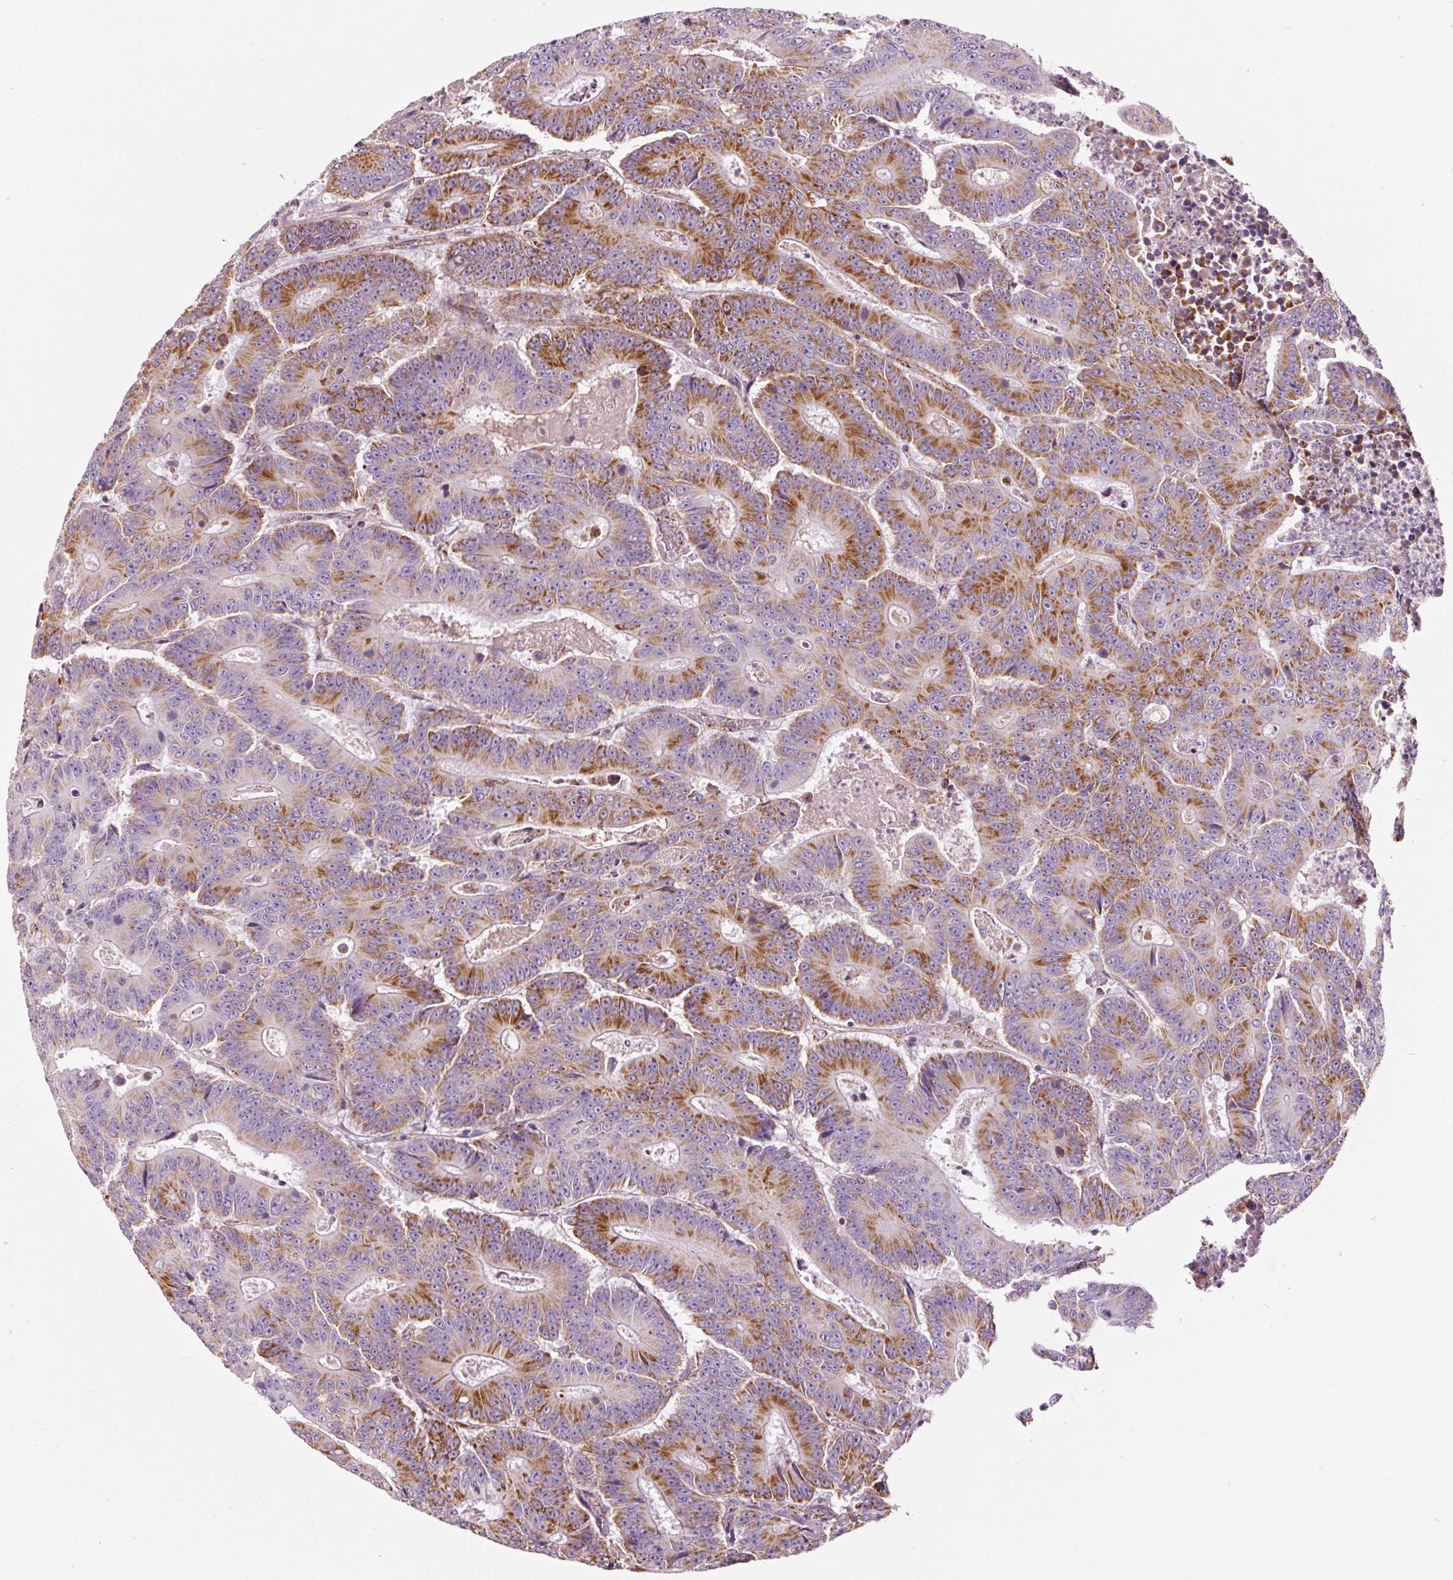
{"staining": {"intensity": "moderate", "quantity": "25%-75%", "location": "cytoplasmic/membranous"}, "tissue": "colorectal cancer", "cell_type": "Tumor cells", "image_type": "cancer", "snomed": [{"axis": "morphology", "description": "Adenocarcinoma, NOS"}, {"axis": "topography", "description": "Colon"}], "caption": "A high-resolution histopathology image shows IHC staining of colorectal adenocarcinoma, which reveals moderate cytoplasmic/membranous staining in approximately 25%-75% of tumor cells. Nuclei are stained in blue.", "gene": "NDUFB4", "patient": {"sex": "male", "age": 83}}